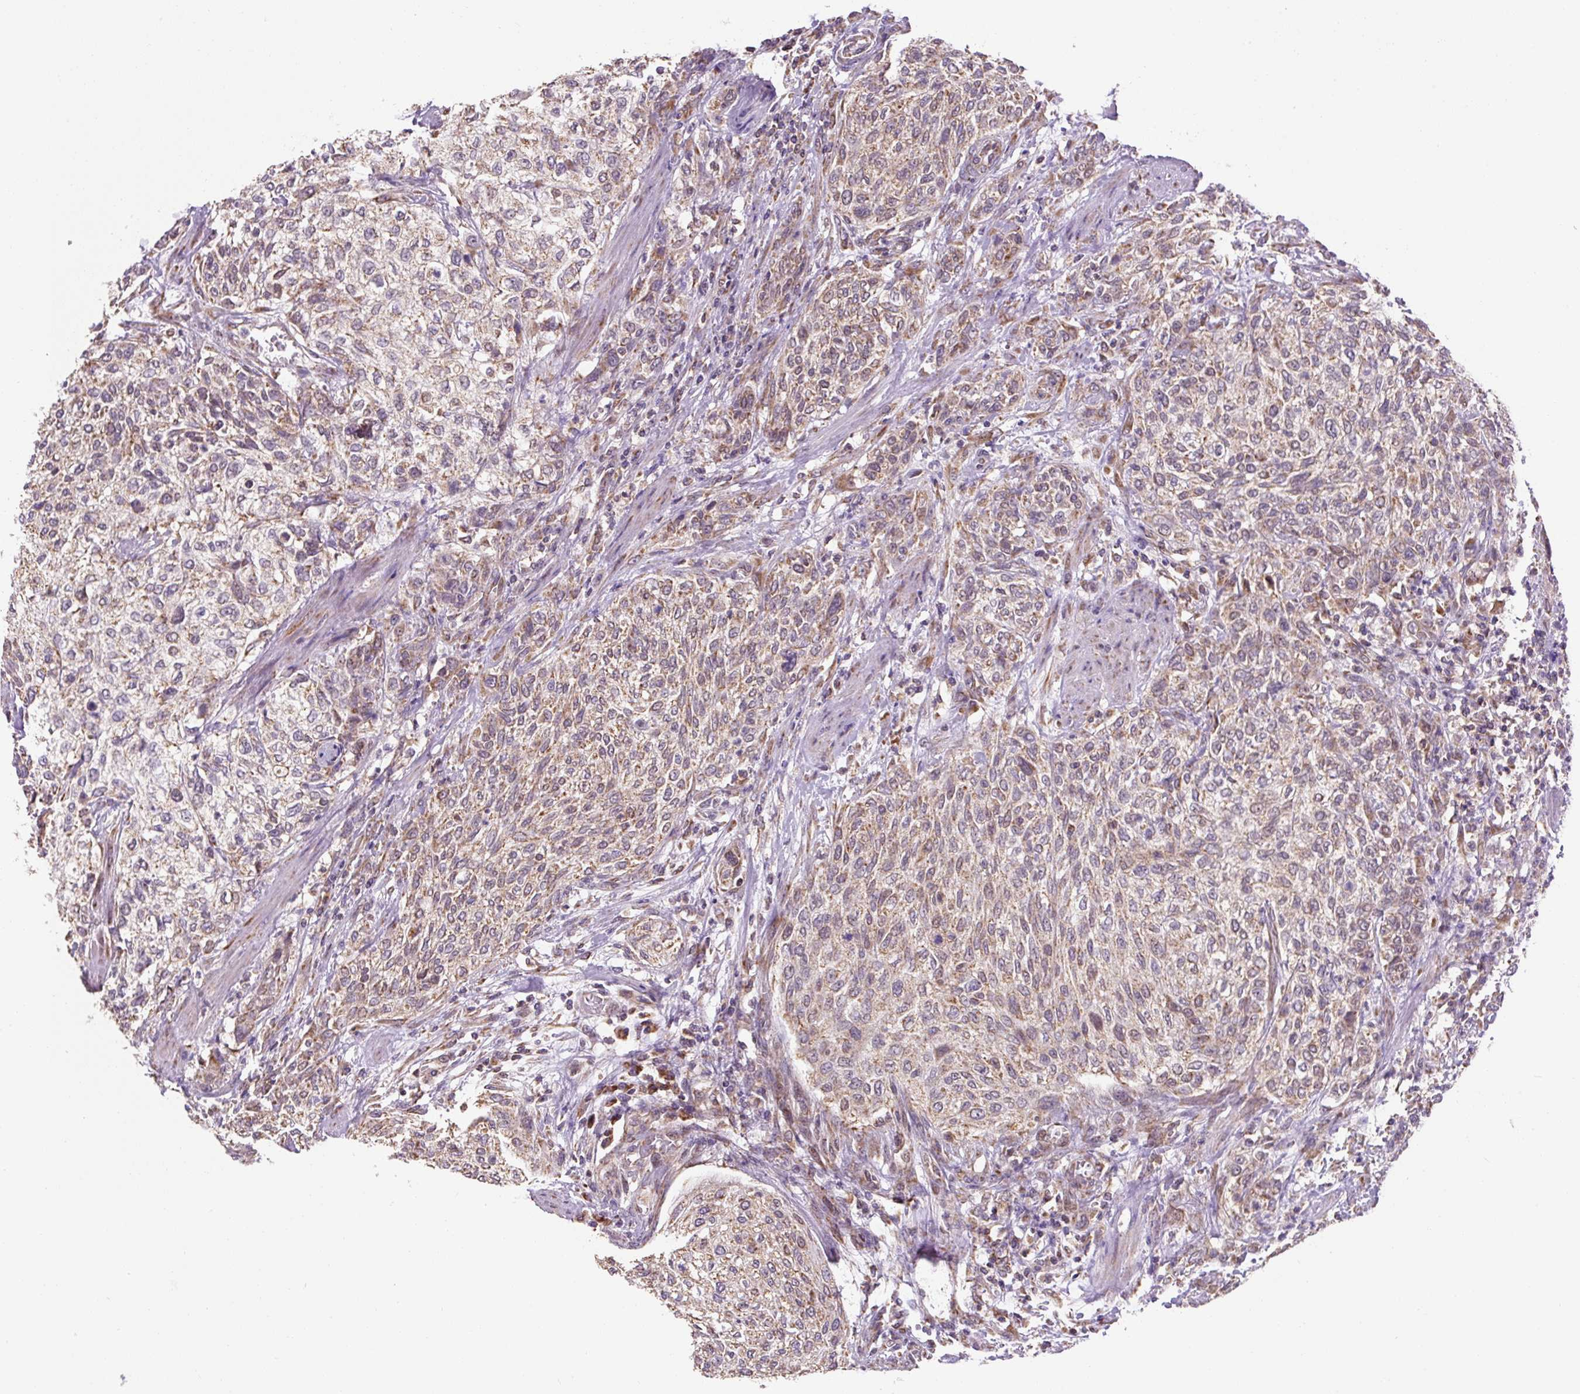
{"staining": {"intensity": "moderate", "quantity": ">75%", "location": "cytoplasmic/membranous"}, "tissue": "urothelial cancer", "cell_type": "Tumor cells", "image_type": "cancer", "snomed": [{"axis": "morphology", "description": "Urothelial carcinoma, High grade"}, {"axis": "topography", "description": "Urinary bladder"}], "caption": "Protein staining of urothelial cancer tissue reveals moderate cytoplasmic/membranous expression in about >75% of tumor cells.", "gene": "MFSD9", "patient": {"sex": "male", "age": 35}}